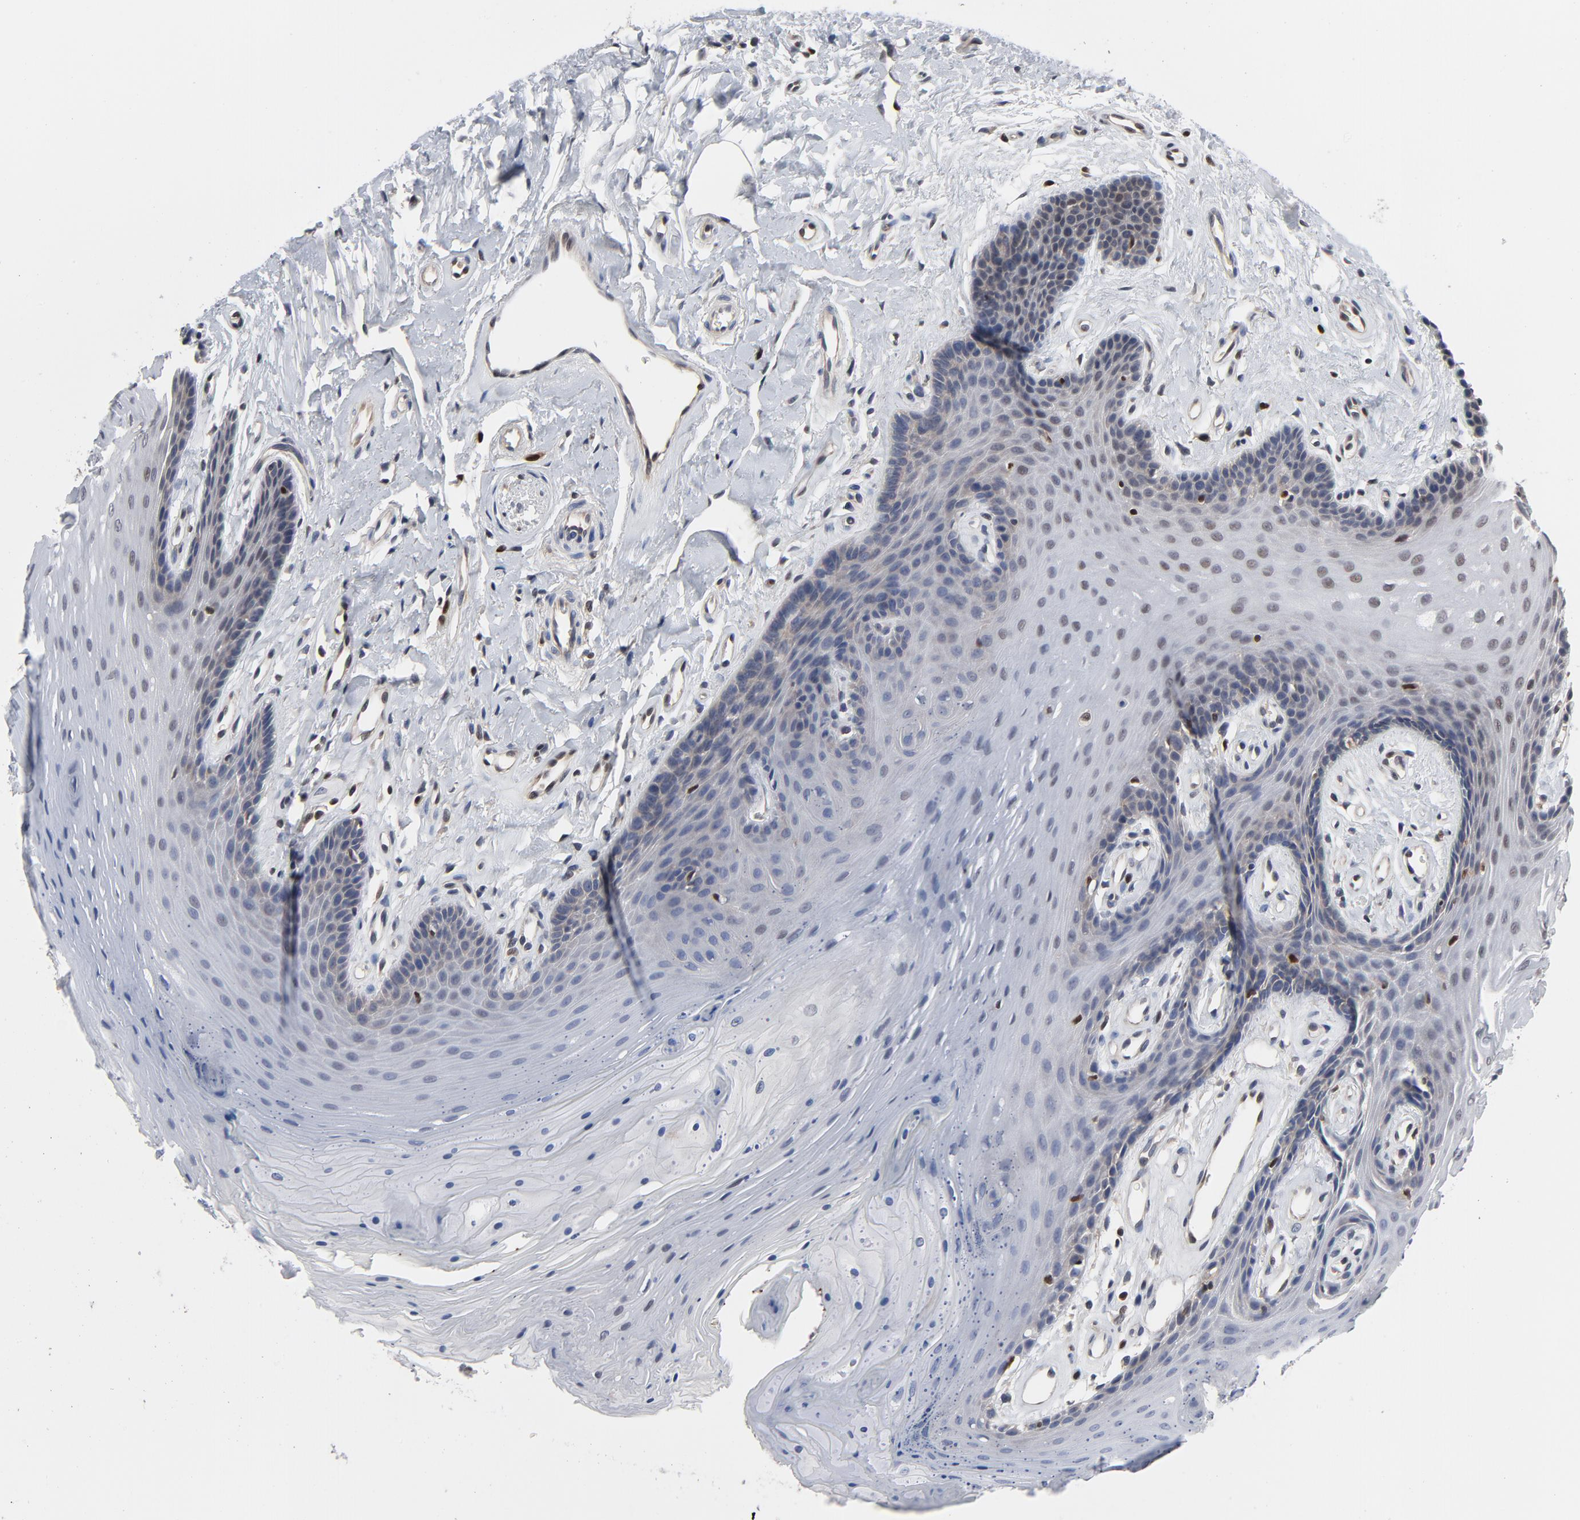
{"staining": {"intensity": "weak", "quantity": "<25%", "location": "nuclear"}, "tissue": "oral mucosa", "cell_type": "Squamous epithelial cells", "image_type": "normal", "snomed": [{"axis": "morphology", "description": "Normal tissue, NOS"}, {"axis": "topography", "description": "Oral tissue"}], "caption": "Photomicrograph shows no significant protein staining in squamous epithelial cells of benign oral mucosa. (DAB IHC visualized using brightfield microscopy, high magnification).", "gene": "NFKB1", "patient": {"sex": "male", "age": 62}}